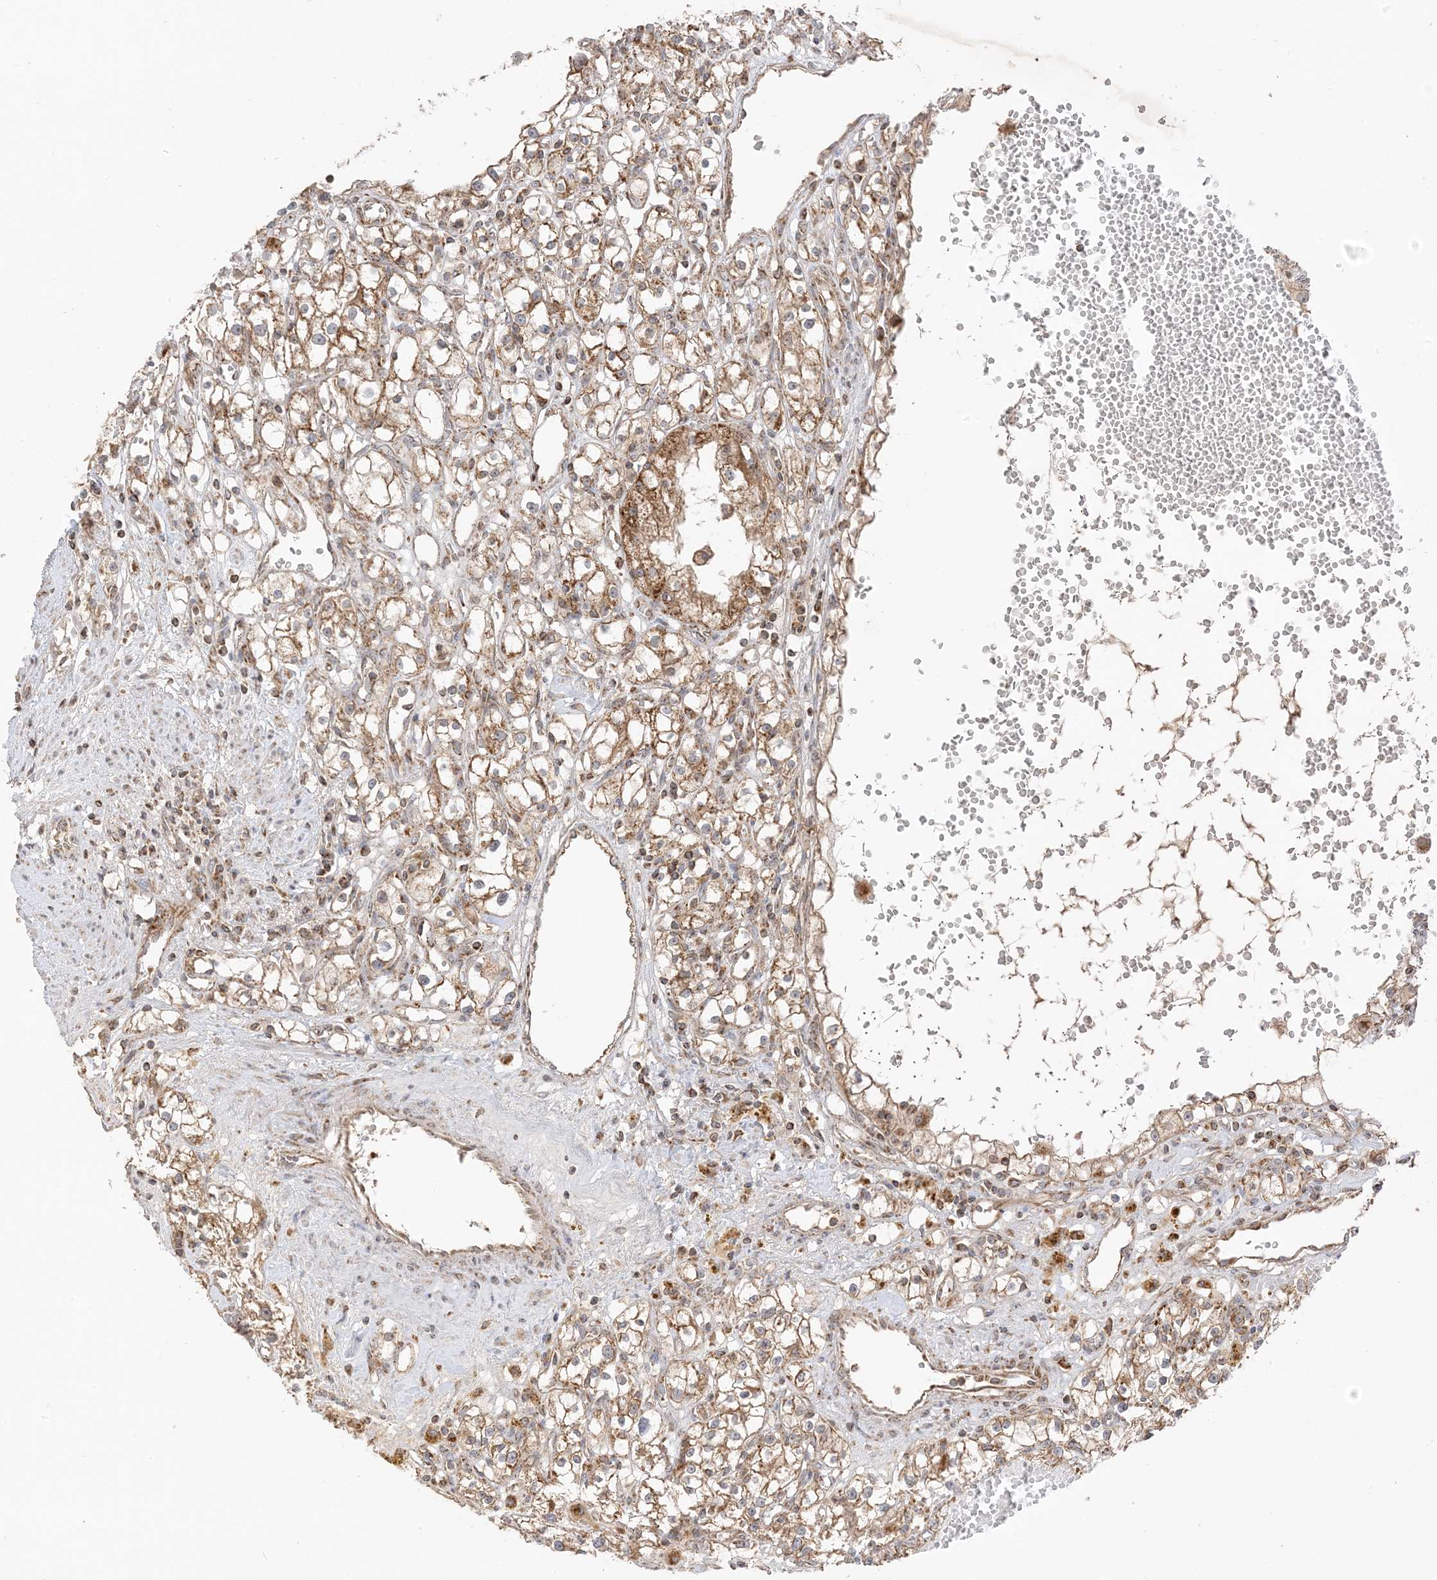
{"staining": {"intensity": "moderate", "quantity": ">75%", "location": "cytoplasmic/membranous"}, "tissue": "renal cancer", "cell_type": "Tumor cells", "image_type": "cancer", "snomed": [{"axis": "morphology", "description": "Adenocarcinoma, NOS"}, {"axis": "topography", "description": "Kidney"}], "caption": "DAB (3,3'-diaminobenzidine) immunohistochemical staining of human renal cancer exhibits moderate cytoplasmic/membranous protein staining in approximately >75% of tumor cells. (DAB (3,3'-diaminobenzidine) IHC, brown staining for protein, blue staining for nuclei).", "gene": "N4BP3", "patient": {"sex": "male", "age": 56}}